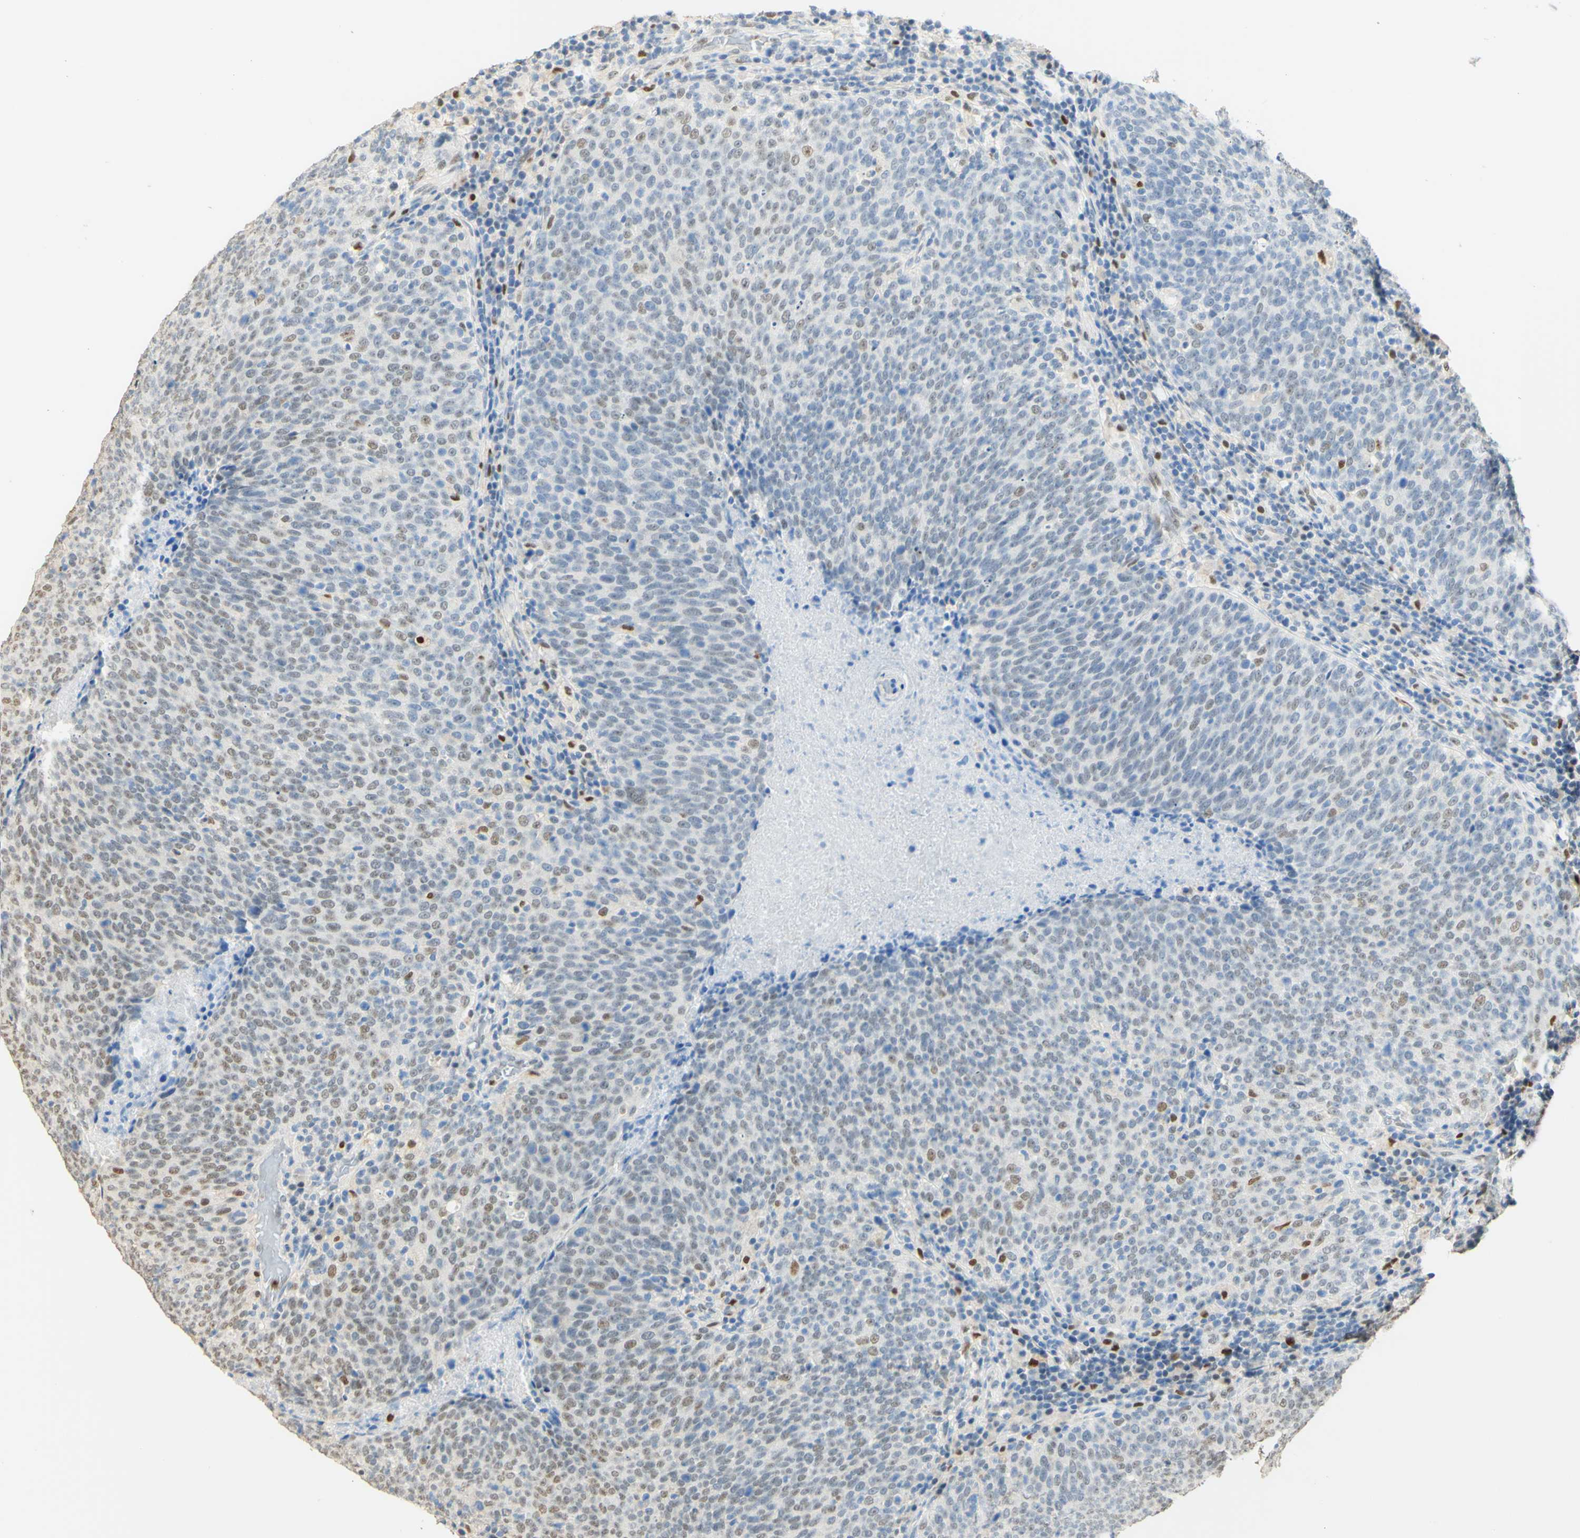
{"staining": {"intensity": "negative", "quantity": "none", "location": "none"}, "tissue": "head and neck cancer", "cell_type": "Tumor cells", "image_type": "cancer", "snomed": [{"axis": "morphology", "description": "Squamous cell carcinoma, NOS"}, {"axis": "morphology", "description": "Squamous cell carcinoma, metastatic, NOS"}, {"axis": "topography", "description": "Lymph node"}, {"axis": "topography", "description": "Head-Neck"}], "caption": "Photomicrograph shows no significant protein expression in tumor cells of head and neck squamous cell carcinoma.", "gene": "MAP3K4", "patient": {"sex": "male", "age": 62}}